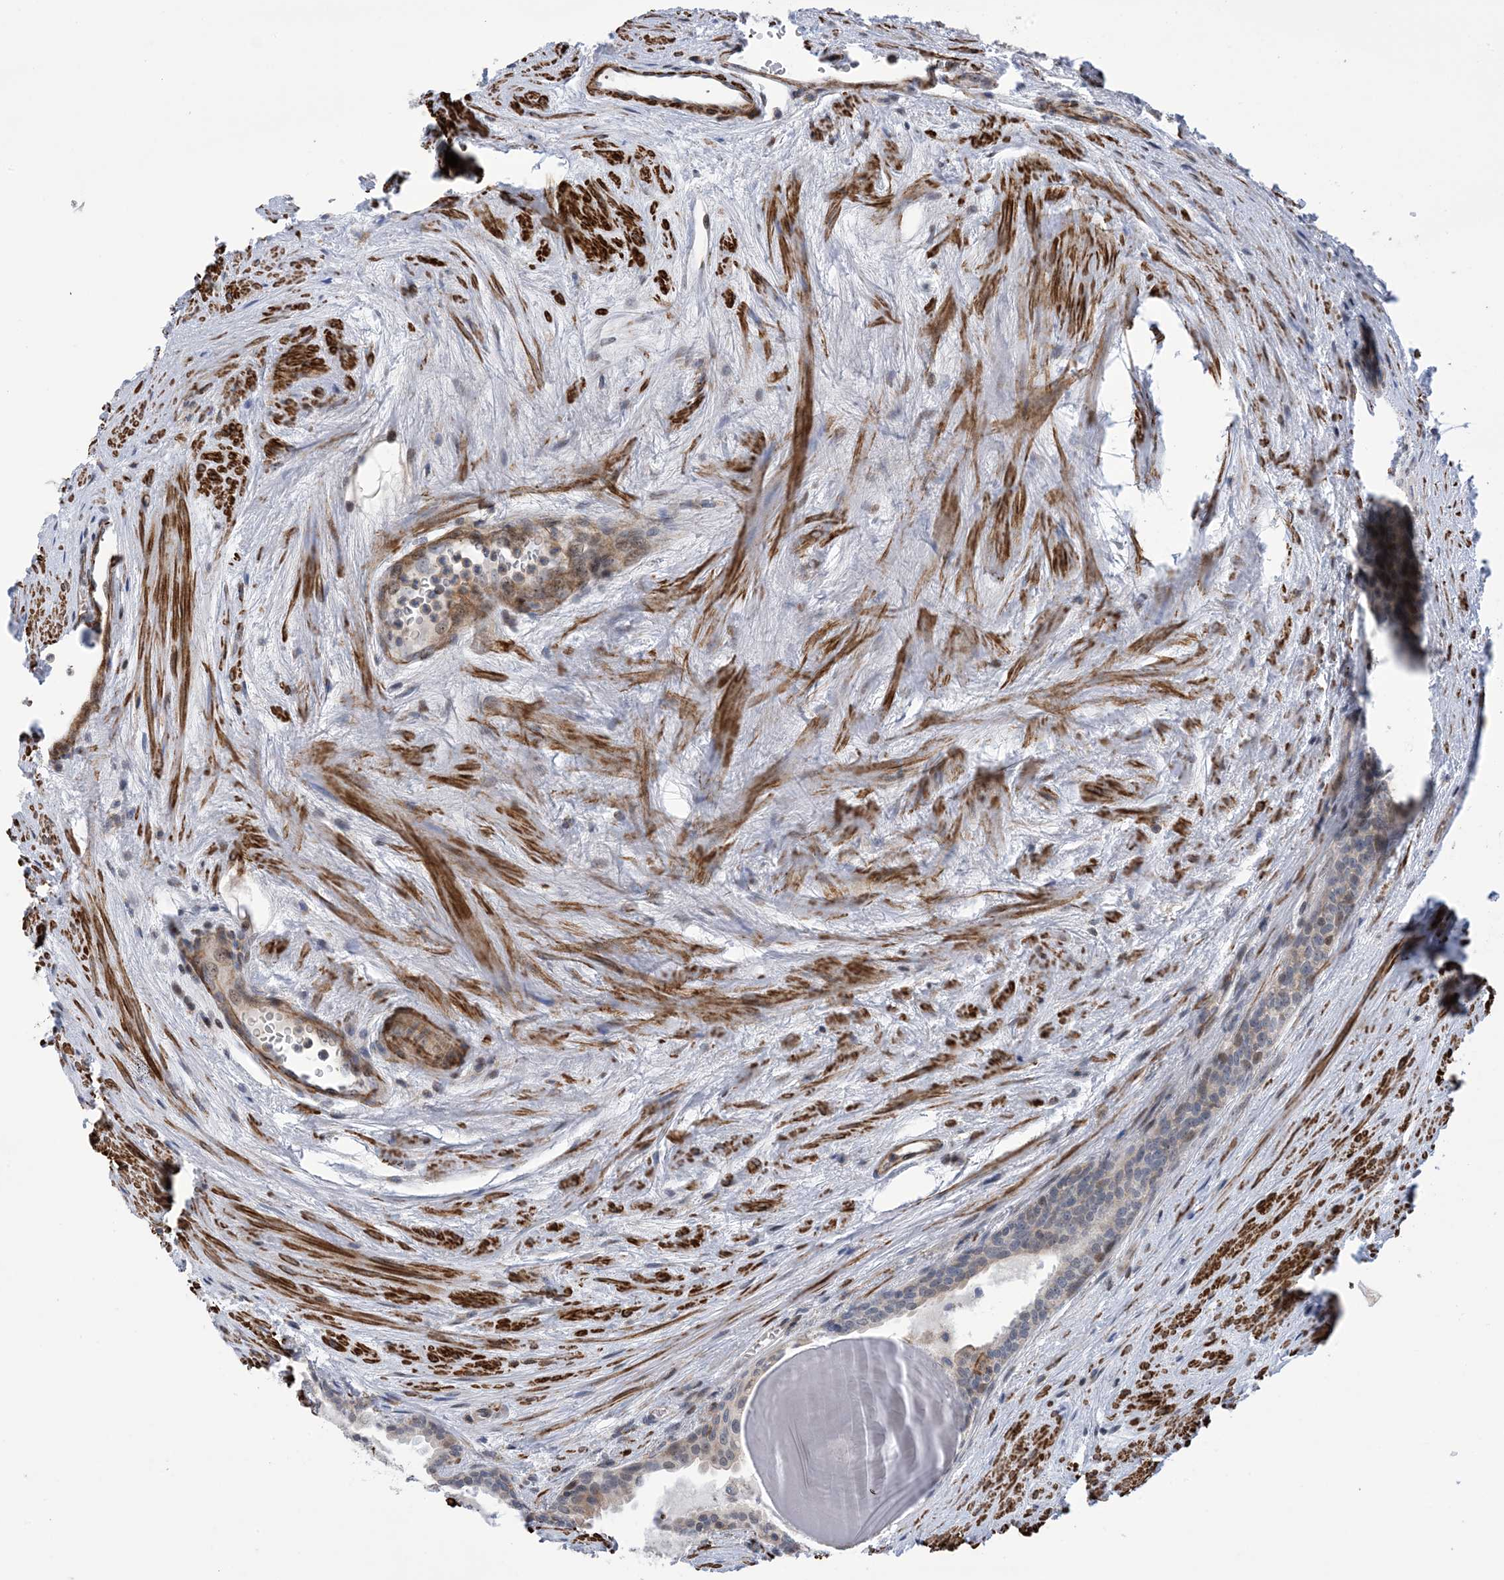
{"staining": {"intensity": "weak", "quantity": "<25%", "location": "nuclear"}, "tissue": "prostate cancer", "cell_type": "Tumor cells", "image_type": "cancer", "snomed": [{"axis": "morphology", "description": "Normal morphology"}, {"axis": "morphology", "description": "Adenocarcinoma, Low grade"}, {"axis": "topography", "description": "Prostate"}], "caption": "There is no significant positivity in tumor cells of prostate cancer (adenocarcinoma (low-grade)). Brightfield microscopy of IHC stained with DAB (brown) and hematoxylin (blue), captured at high magnification.", "gene": "ZNF8", "patient": {"sex": "male", "age": 72}}